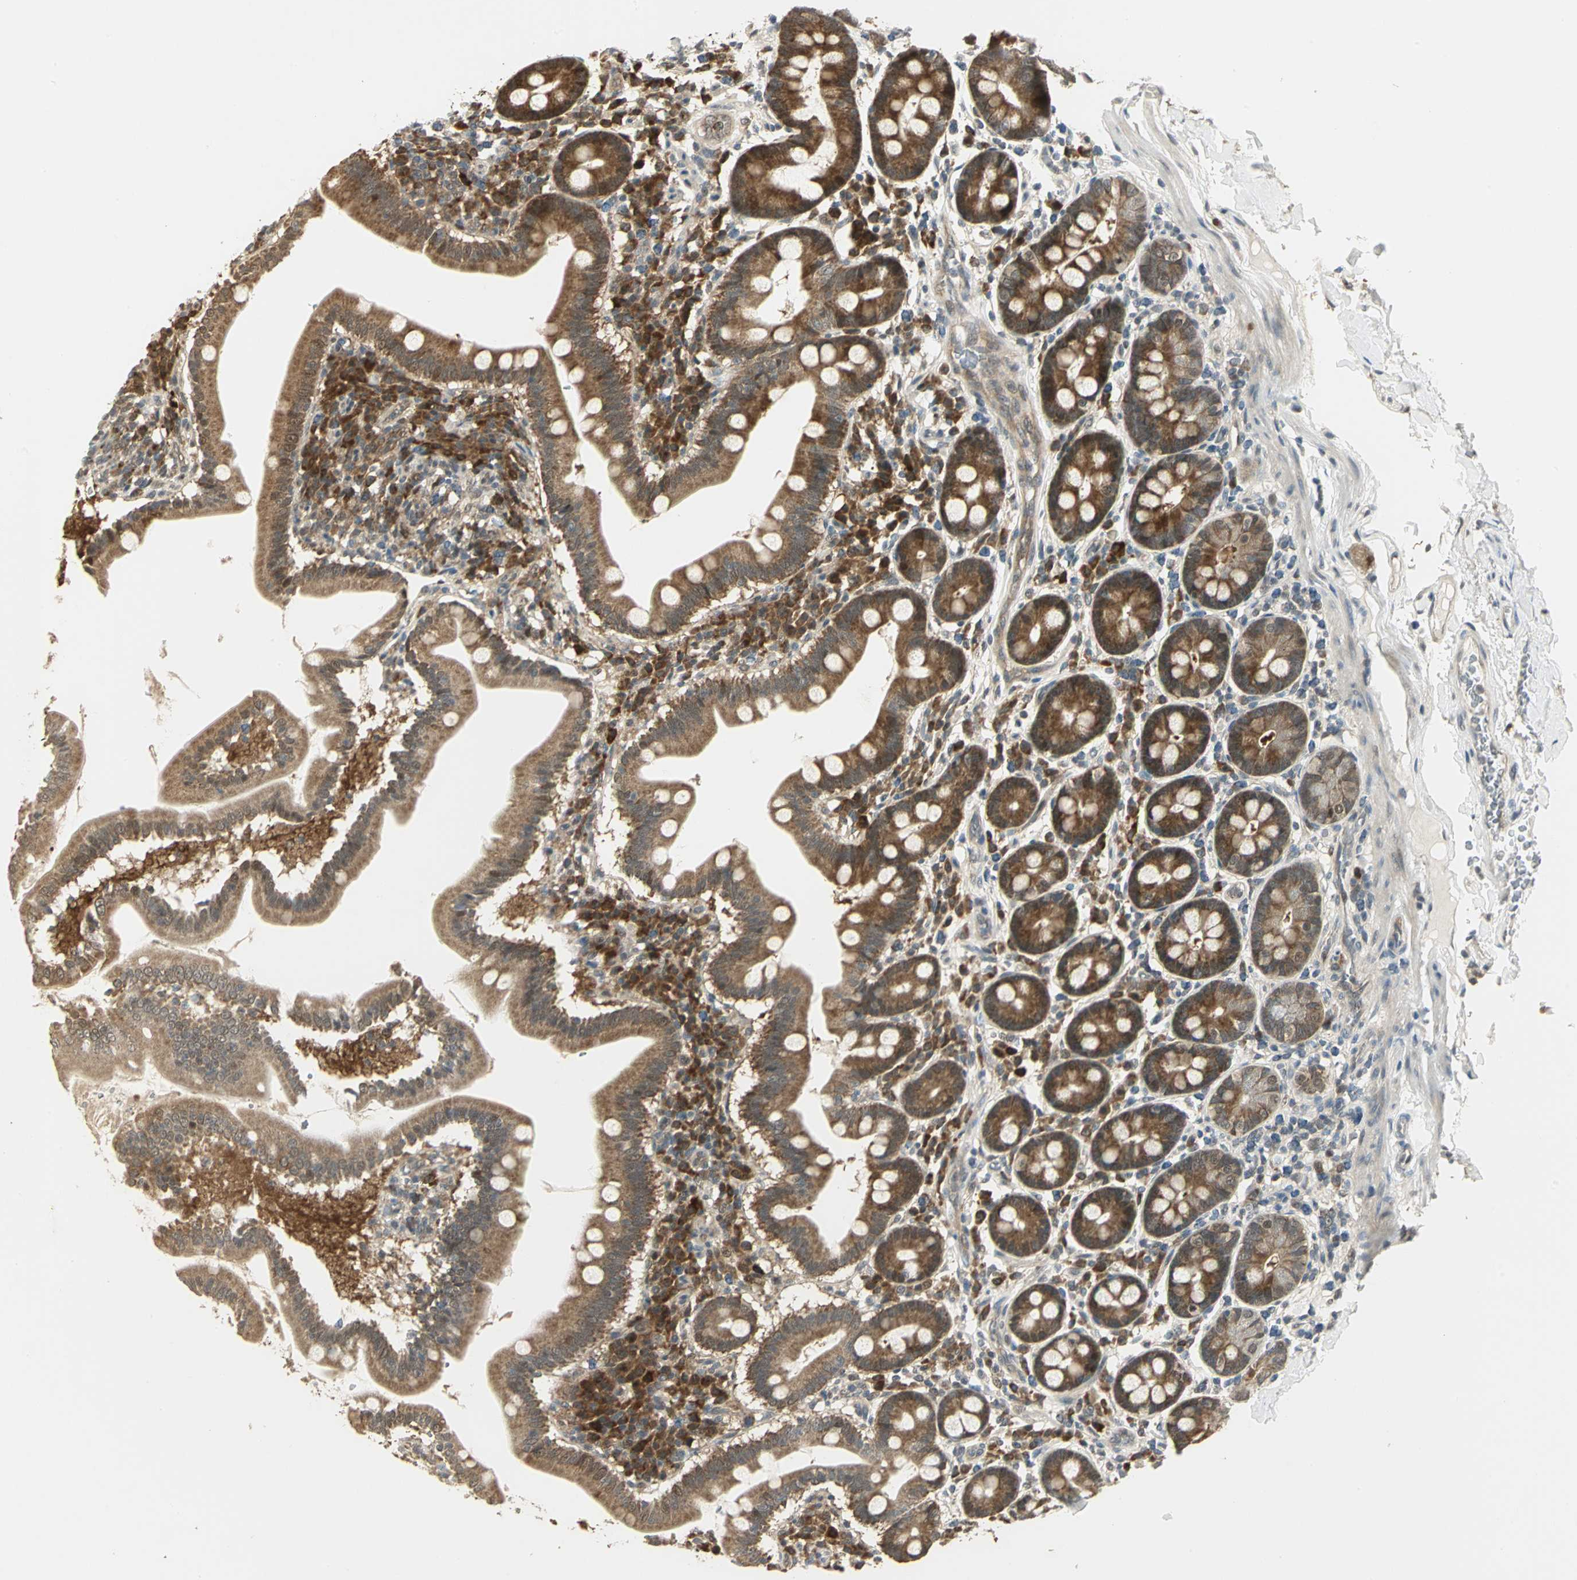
{"staining": {"intensity": "moderate", "quantity": ">75%", "location": "cytoplasmic/membranous"}, "tissue": "duodenum", "cell_type": "Glandular cells", "image_type": "normal", "snomed": [{"axis": "morphology", "description": "Normal tissue, NOS"}, {"axis": "topography", "description": "Duodenum"}], "caption": "Immunohistochemistry image of unremarkable duodenum: human duodenum stained using immunohistochemistry shows medium levels of moderate protein expression localized specifically in the cytoplasmic/membranous of glandular cells, appearing as a cytoplasmic/membranous brown color.", "gene": "PSMC4", "patient": {"sex": "male", "age": 50}}